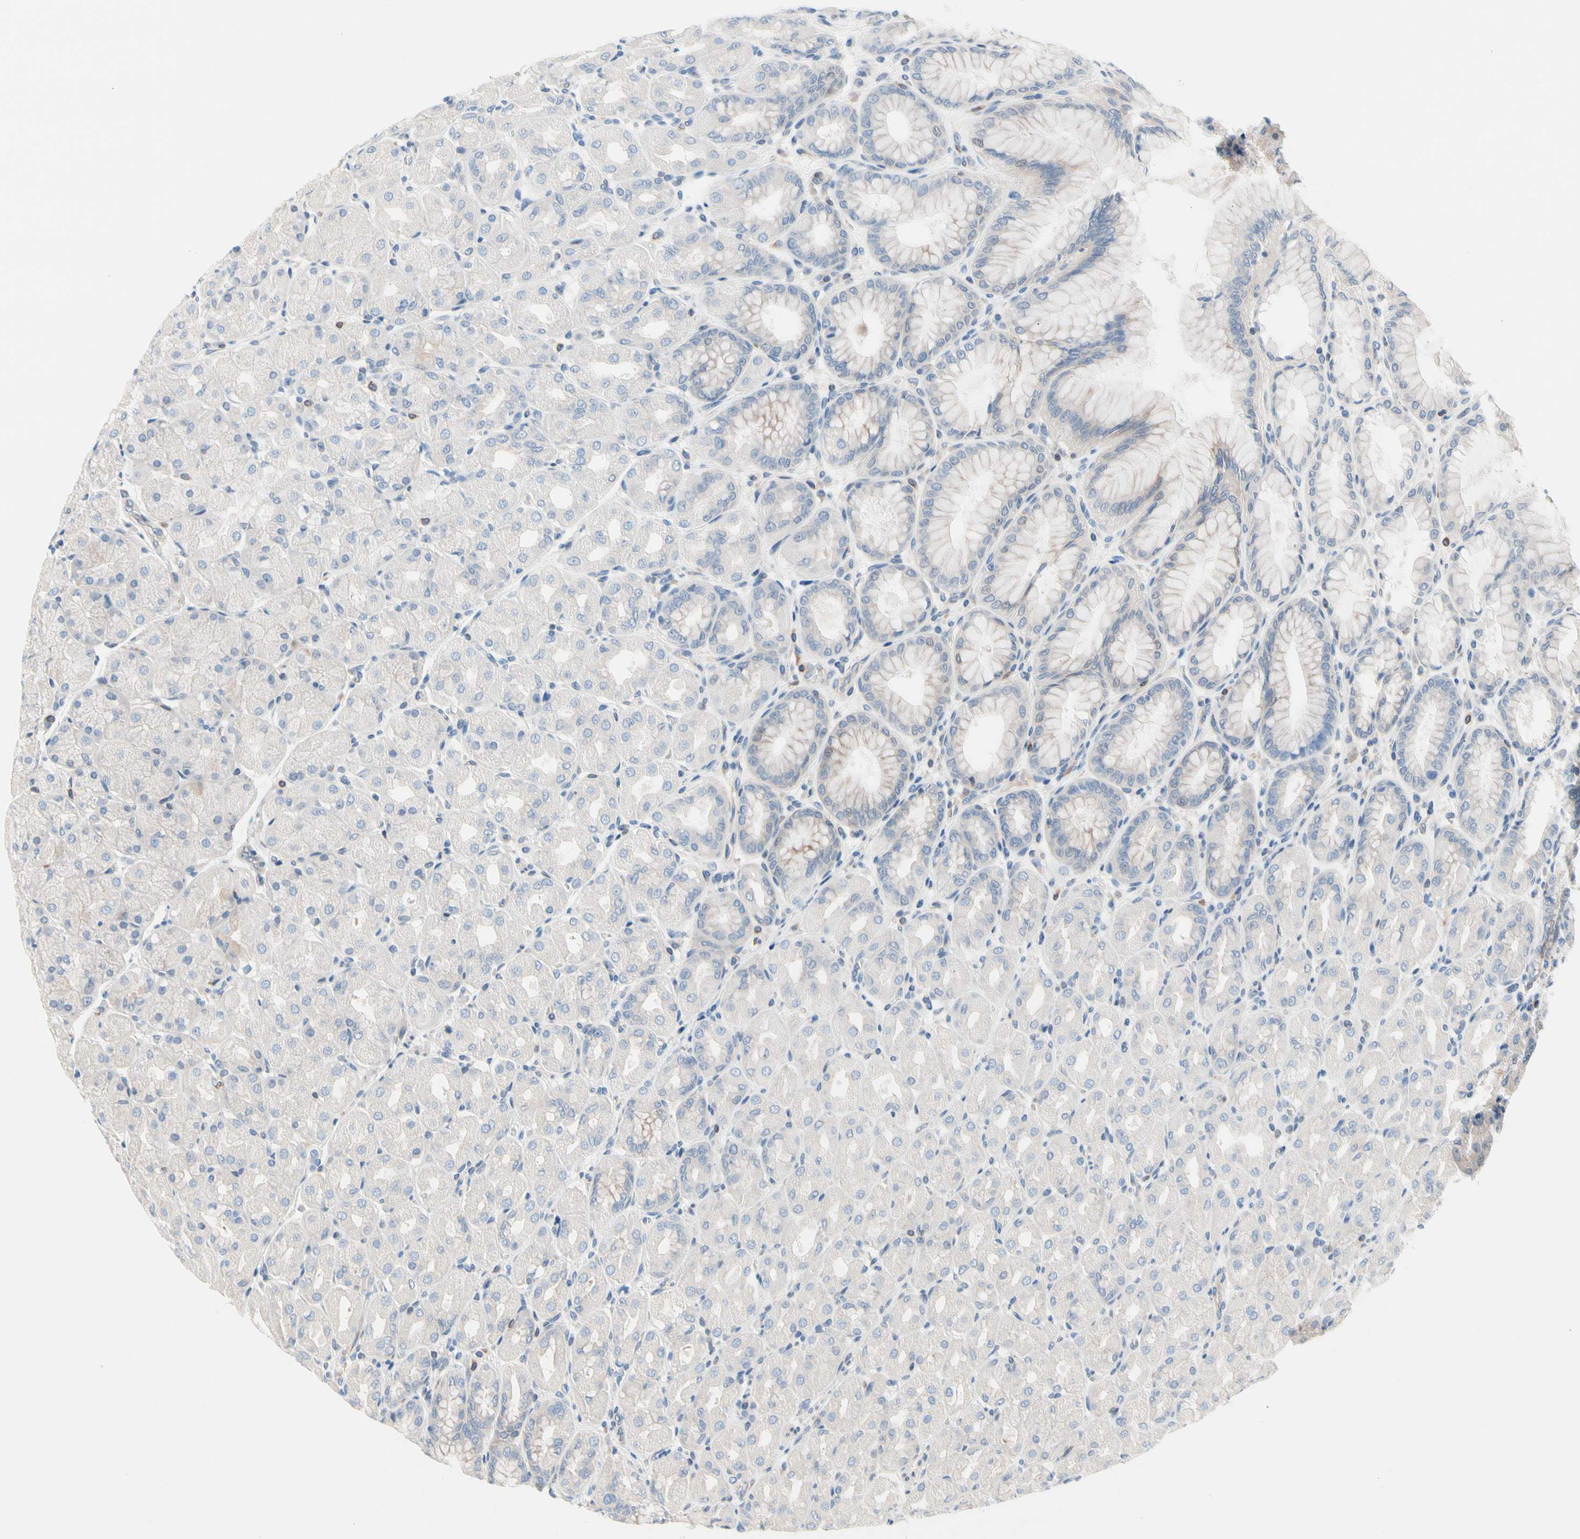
{"staining": {"intensity": "weak", "quantity": "<25%", "location": "cytoplasmic/membranous"}, "tissue": "stomach", "cell_type": "Glandular cells", "image_type": "normal", "snomed": [{"axis": "morphology", "description": "Normal tissue, NOS"}, {"axis": "topography", "description": "Stomach, upper"}], "caption": "Immunohistochemical staining of normal stomach shows no significant expression in glandular cells. Brightfield microscopy of immunohistochemistry (IHC) stained with DAB (3,3'-diaminobenzidine) (brown) and hematoxylin (blue), captured at high magnification.", "gene": "MAP3K3", "patient": {"sex": "female", "age": 56}}